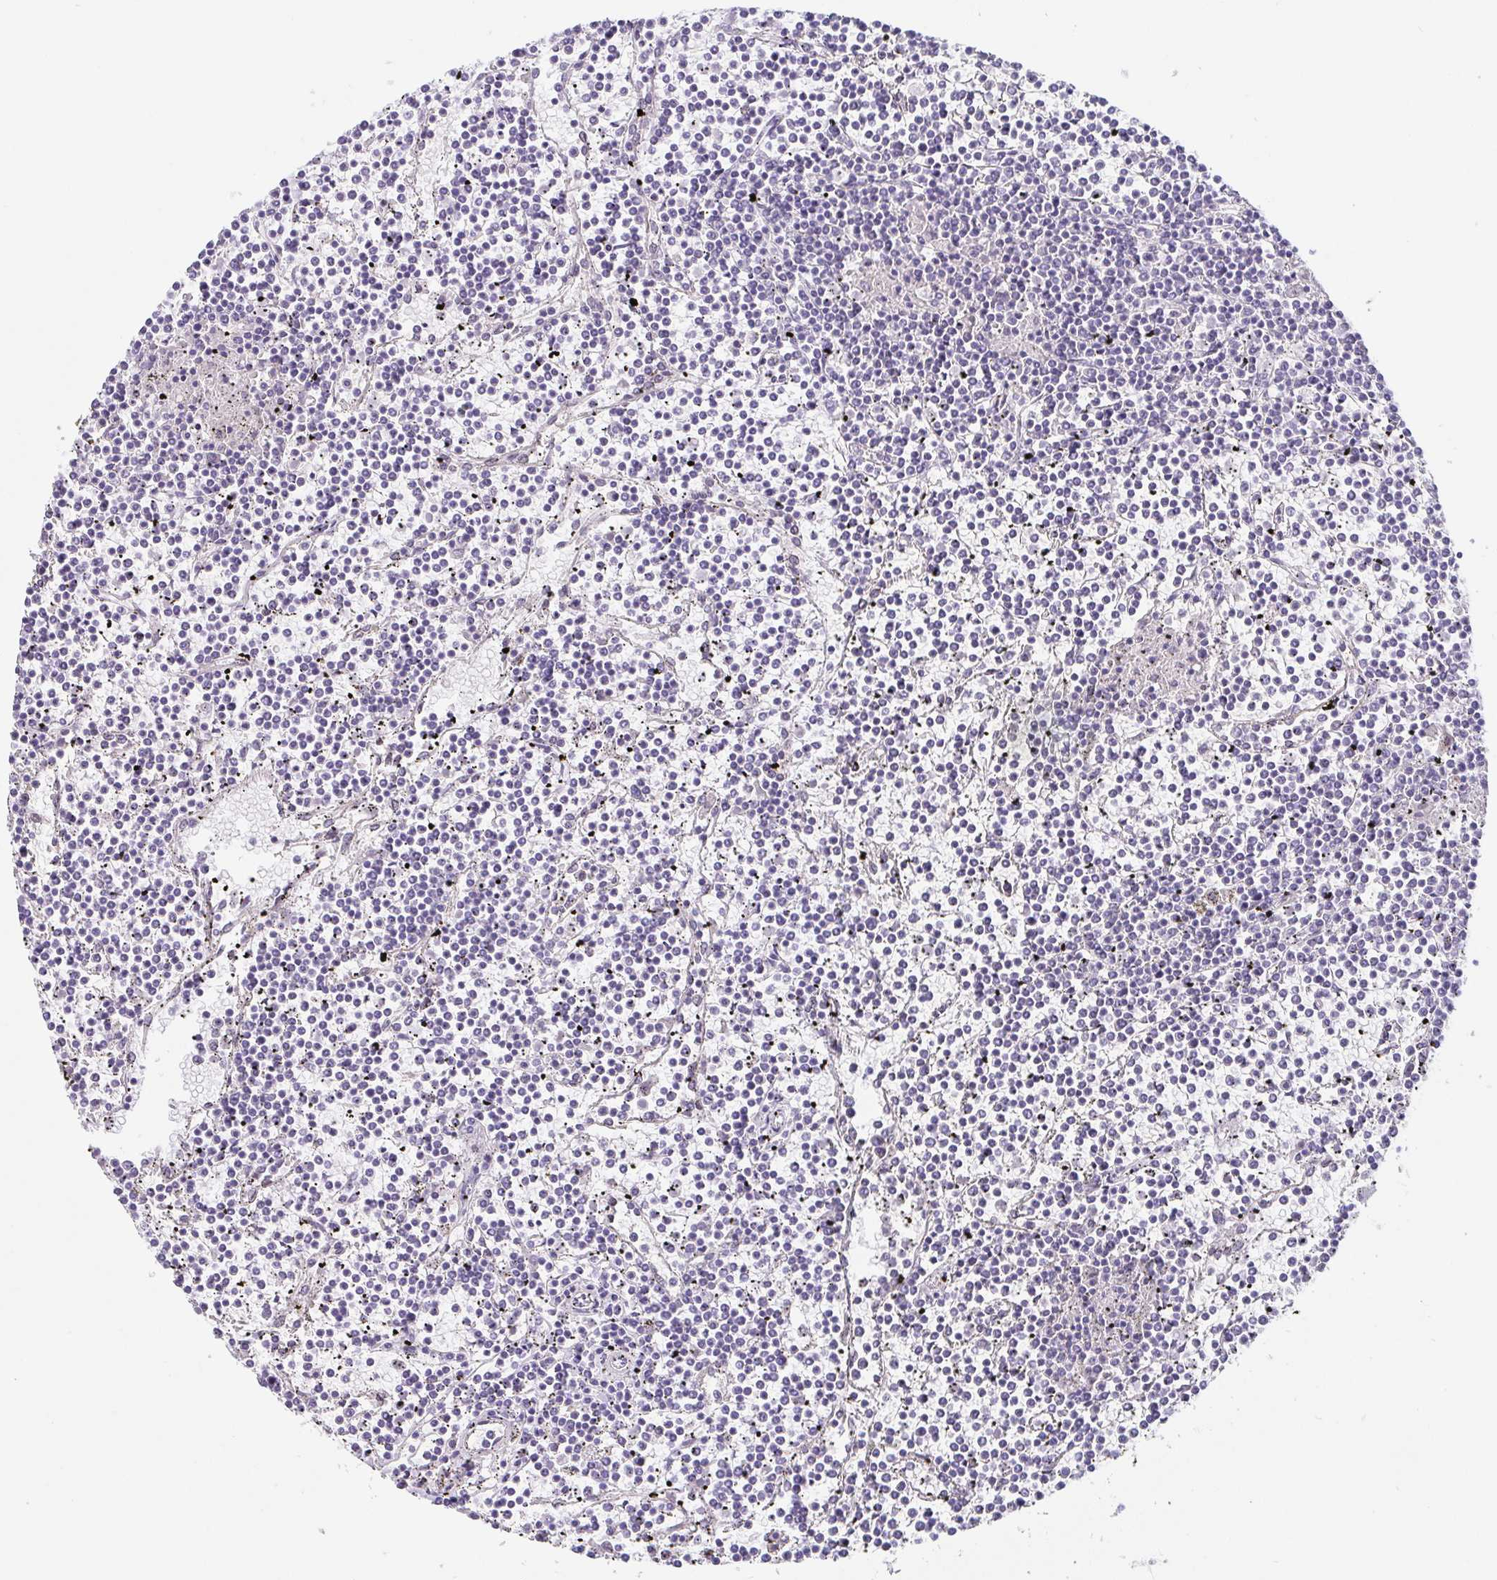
{"staining": {"intensity": "negative", "quantity": "none", "location": "none"}, "tissue": "lymphoma", "cell_type": "Tumor cells", "image_type": "cancer", "snomed": [{"axis": "morphology", "description": "Malignant lymphoma, non-Hodgkin's type, Low grade"}, {"axis": "topography", "description": "Spleen"}], "caption": "Immunohistochemistry histopathology image of neoplastic tissue: lymphoma stained with DAB demonstrates no significant protein positivity in tumor cells.", "gene": "COL17A1", "patient": {"sex": "female", "age": 19}}